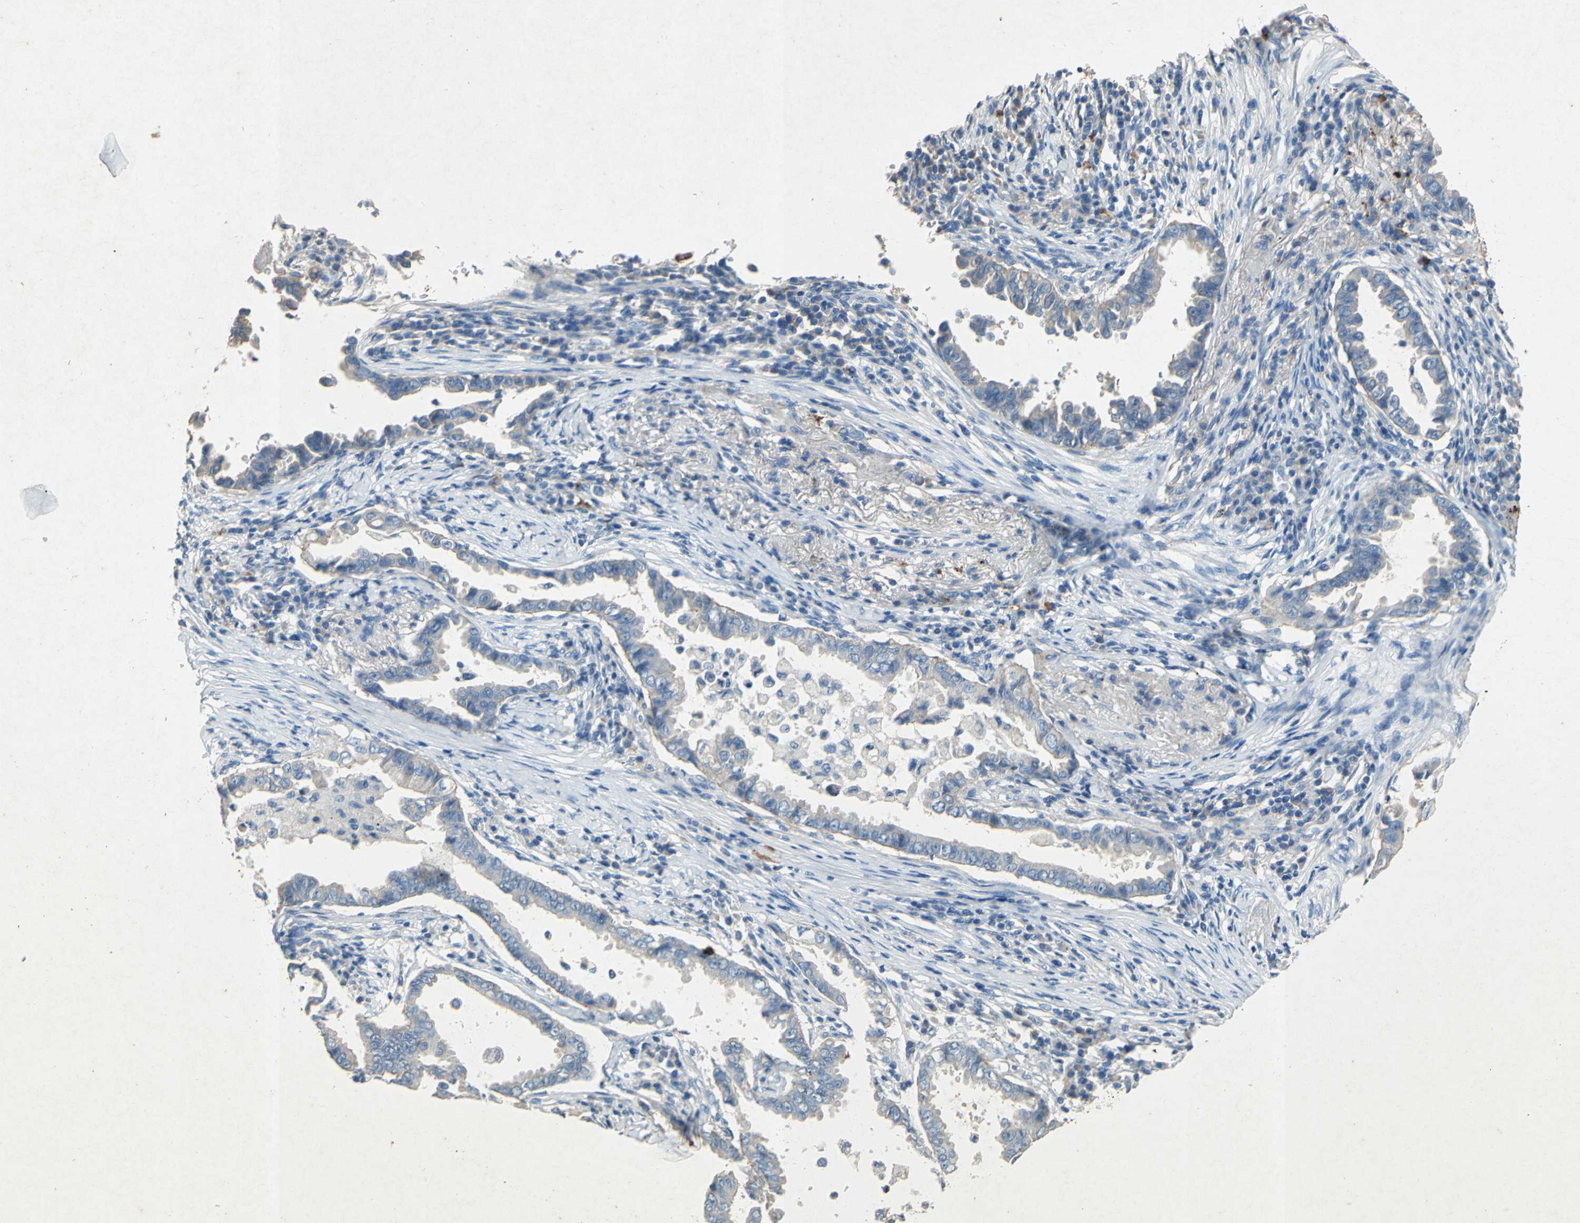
{"staining": {"intensity": "weak", "quantity": ">75%", "location": "cytoplasmic/membranous"}, "tissue": "lung cancer", "cell_type": "Tumor cells", "image_type": "cancer", "snomed": [{"axis": "morphology", "description": "Normal tissue, NOS"}, {"axis": "morphology", "description": "Inflammation, NOS"}, {"axis": "morphology", "description": "Adenocarcinoma, NOS"}, {"axis": "topography", "description": "Lung"}], "caption": "Immunohistochemistry image of neoplastic tissue: adenocarcinoma (lung) stained using immunohistochemistry exhibits low levels of weak protein expression localized specifically in the cytoplasmic/membranous of tumor cells, appearing as a cytoplasmic/membranous brown color.", "gene": "ADAMTS5", "patient": {"sex": "female", "age": 64}}